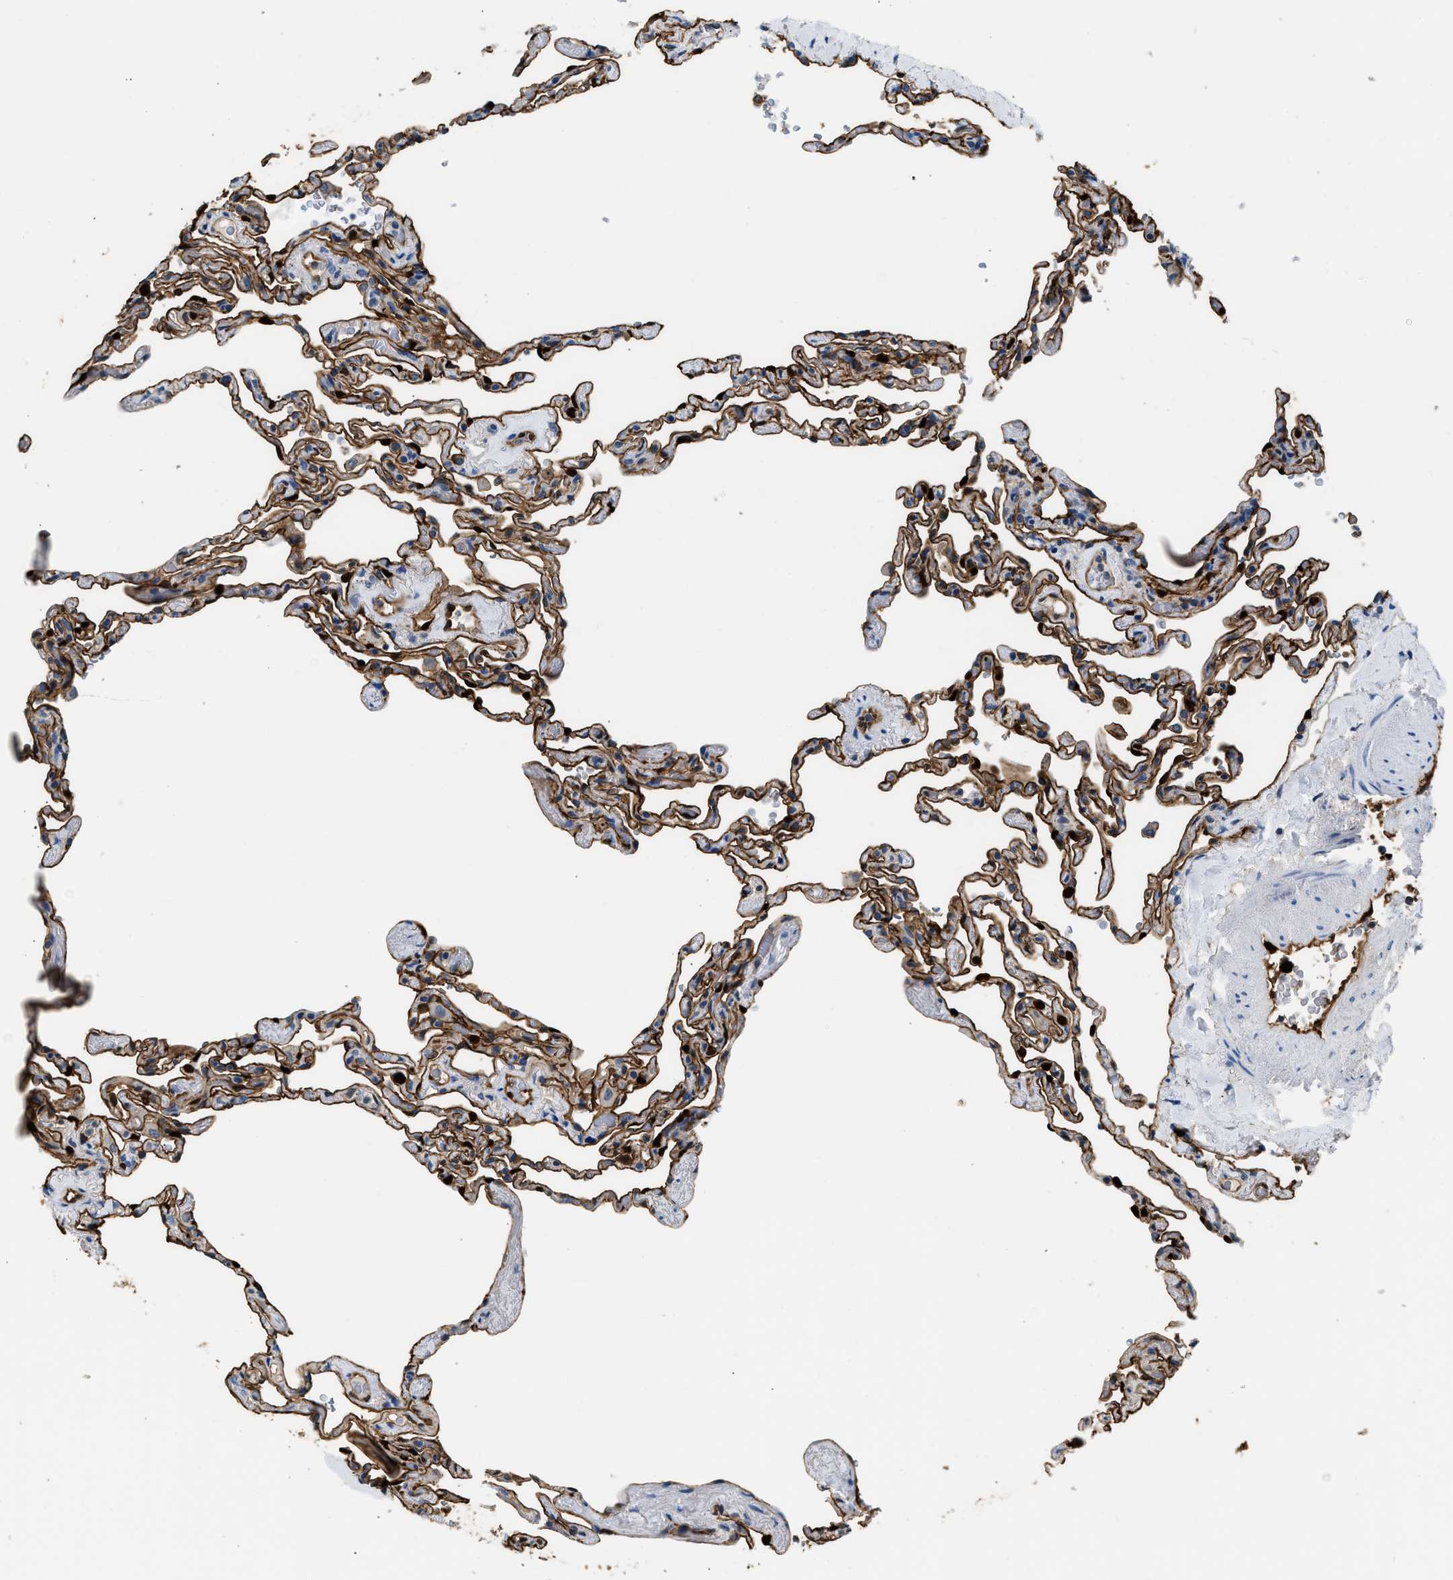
{"staining": {"intensity": "strong", "quantity": ">75%", "location": "cytoplasmic/membranous"}, "tissue": "lung", "cell_type": "Alveolar cells", "image_type": "normal", "snomed": [{"axis": "morphology", "description": "Normal tissue, NOS"}, {"axis": "topography", "description": "Lung"}], "caption": "An immunohistochemistry histopathology image of unremarkable tissue is shown. Protein staining in brown highlights strong cytoplasmic/membranous positivity in lung within alveolar cells.", "gene": "ANXA3", "patient": {"sex": "male", "age": 59}}